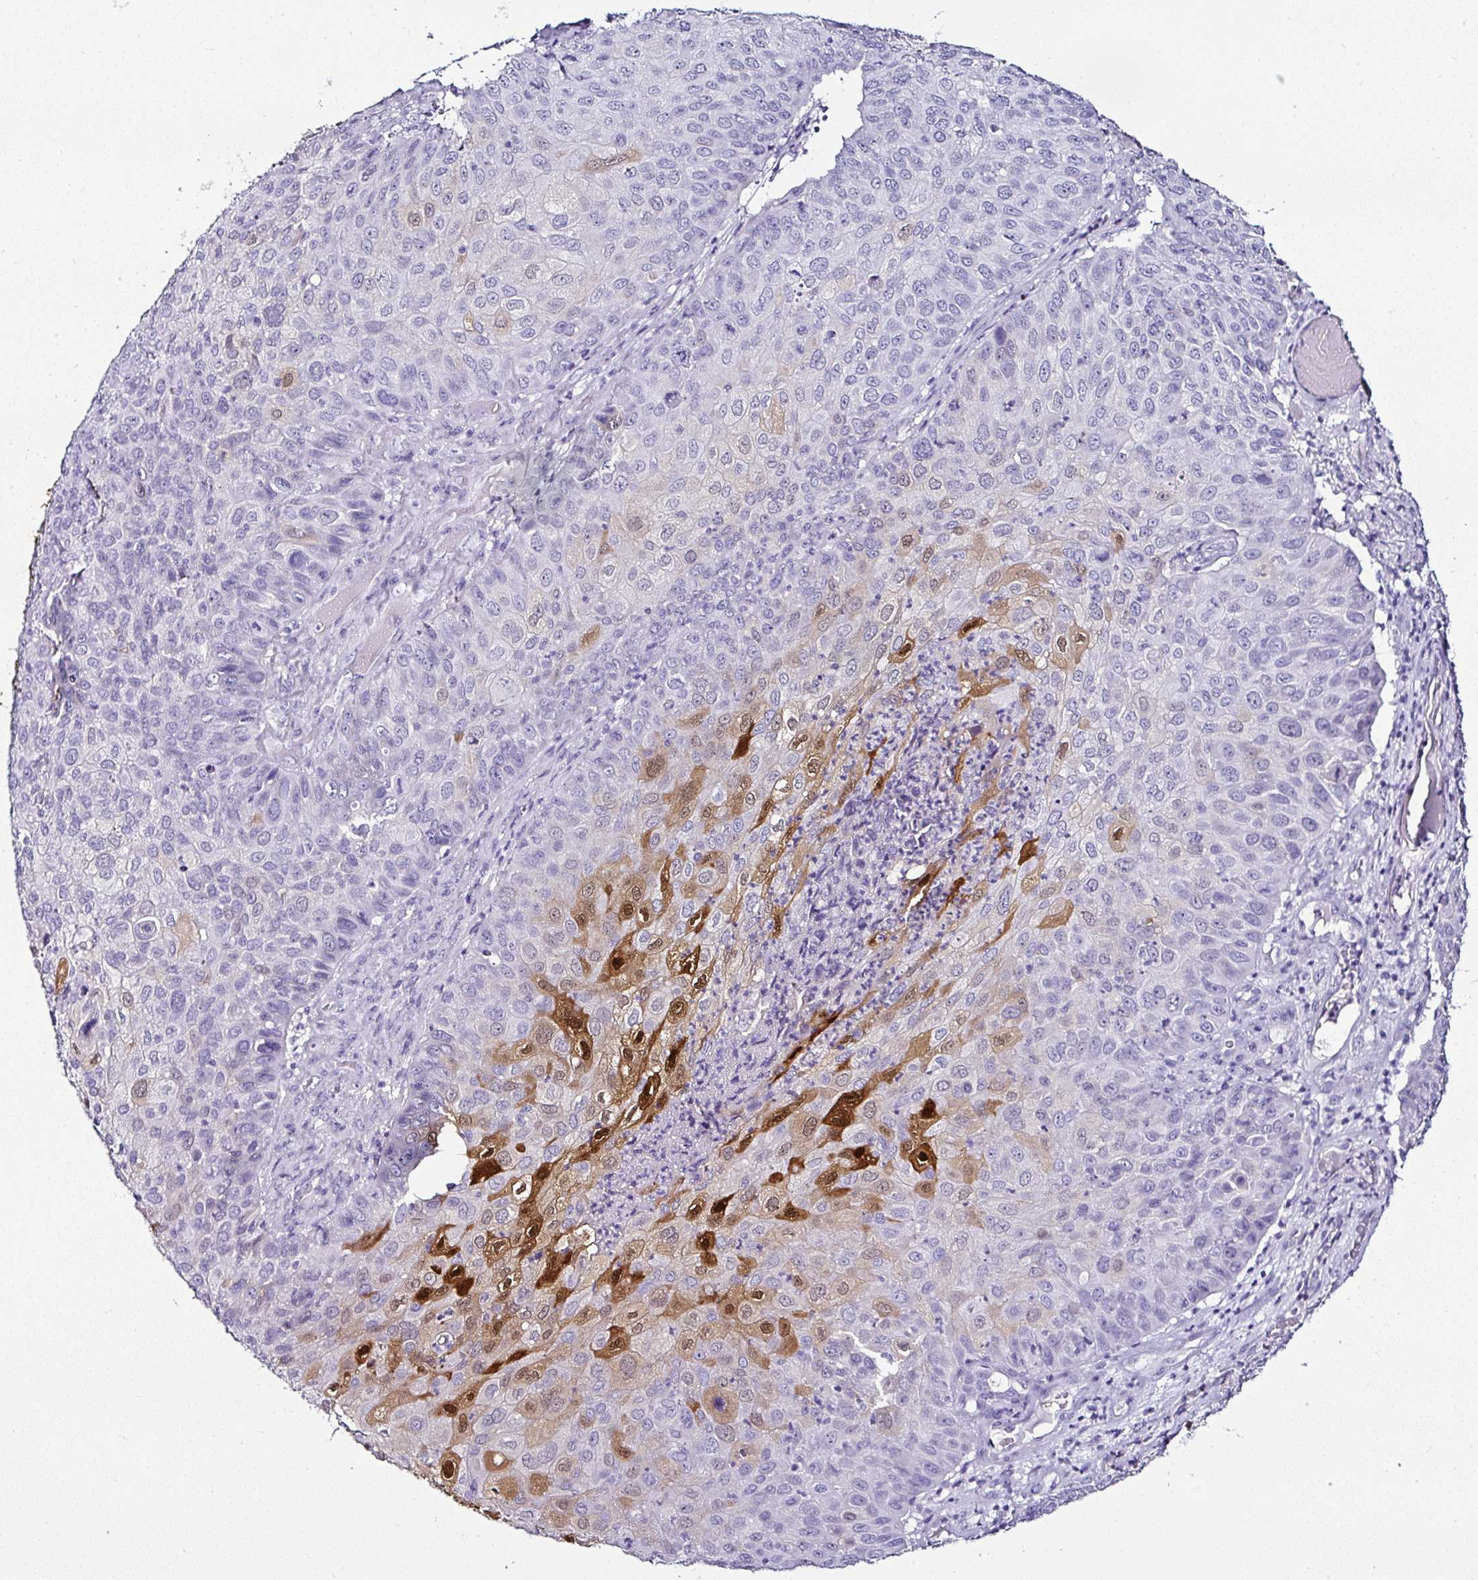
{"staining": {"intensity": "strong", "quantity": "<25%", "location": "cytoplasmic/membranous,nuclear"}, "tissue": "skin cancer", "cell_type": "Tumor cells", "image_type": "cancer", "snomed": [{"axis": "morphology", "description": "Squamous cell carcinoma, NOS"}, {"axis": "topography", "description": "Skin"}], "caption": "Immunohistochemical staining of human squamous cell carcinoma (skin) demonstrates medium levels of strong cytoplasmic/membranous and nuclear protein staining in approximately <25% of tumor cells.", "gene": "SERPINB3", "patient": {"sex": "male", "age": 87}}